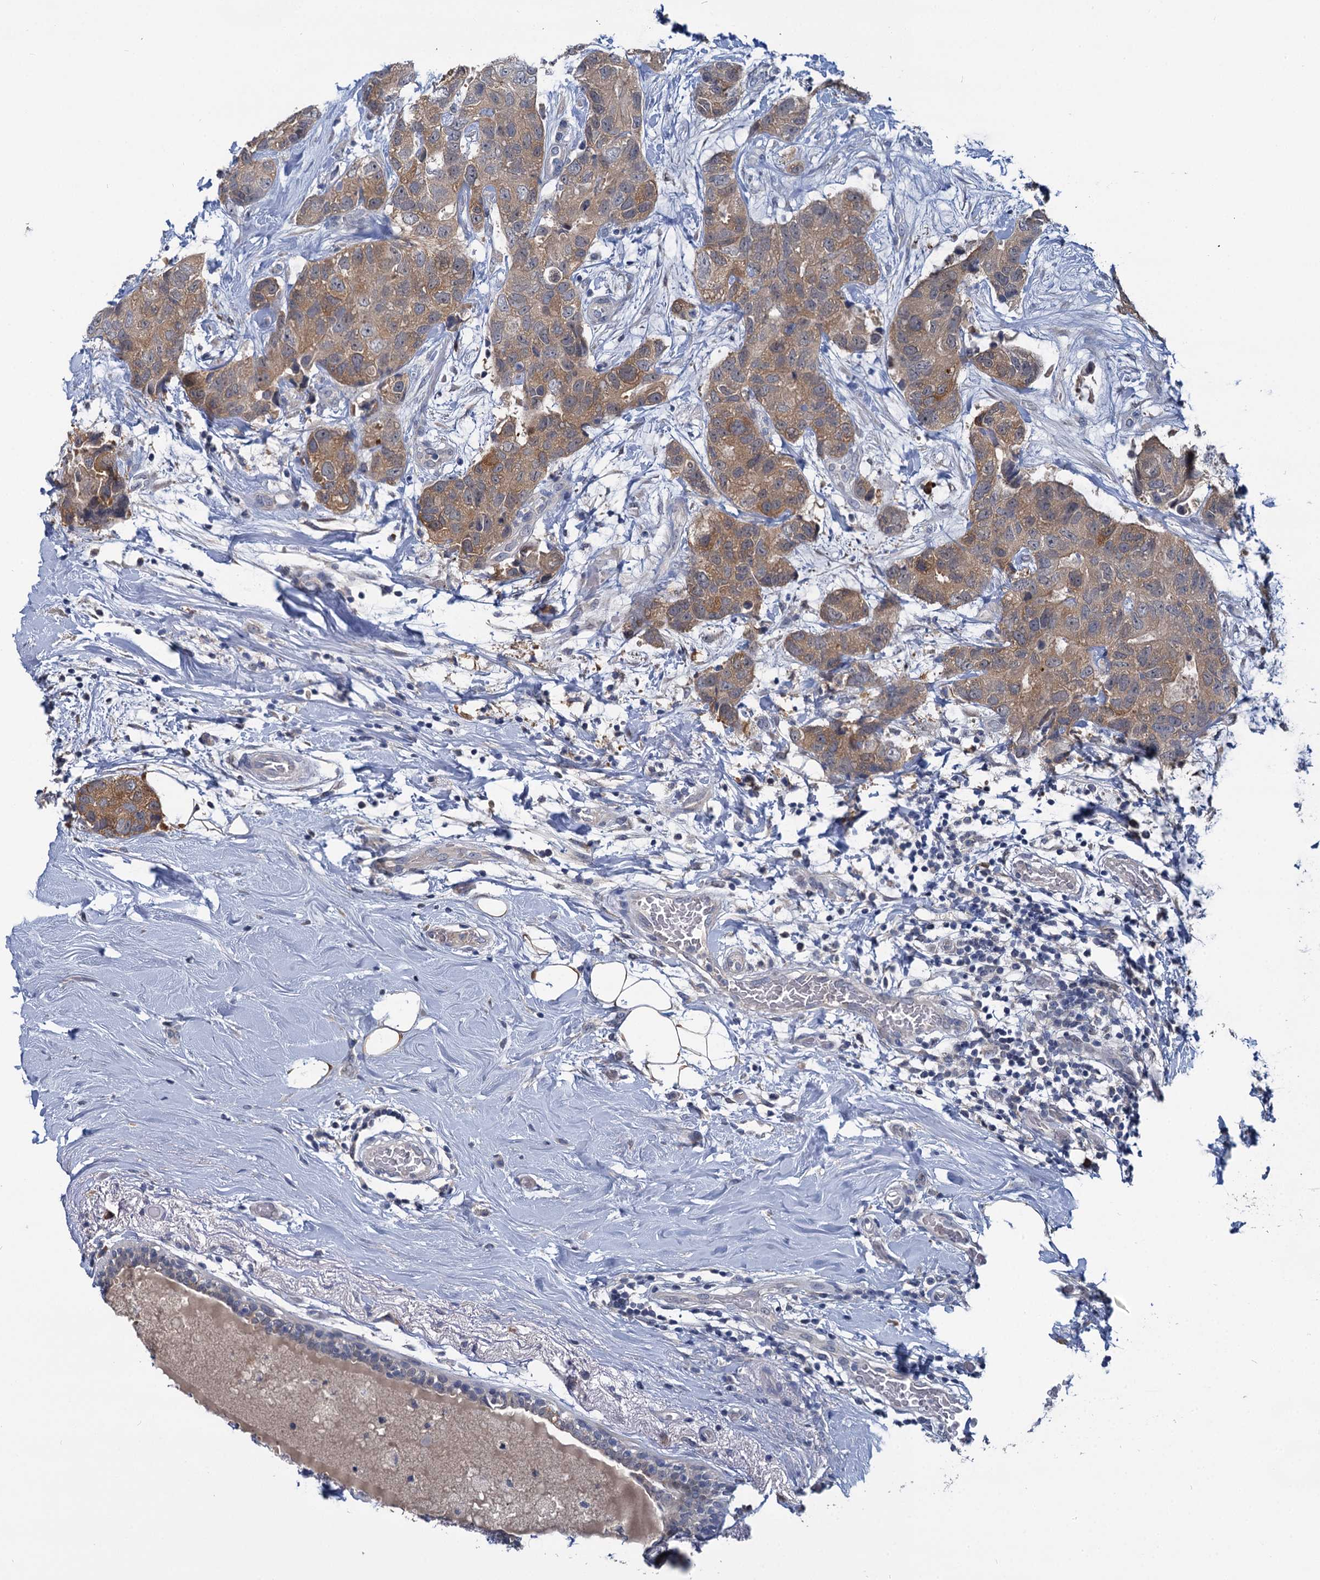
{"staining": {"intensity": "moderate", "quantity": "25%-75%", "location": "cytoplasmic/membranous"}, "tissue": "breast cancer", "cell_type": "Tumor cells", "image_type": "cancer", "snomed": [{"axis": "morphology", "description": "Duct carcinoma"}, {"axis": "topography", "description": "Breast"}], "caption": "The immunohistochemical stain shows moderate cytoplasmic/membranous positivity in tumor cells of breast infiltrating ductal carcinoma tissue.", "gene": "ANKRD42", "patient": {"sex": "female", "age": 62}}